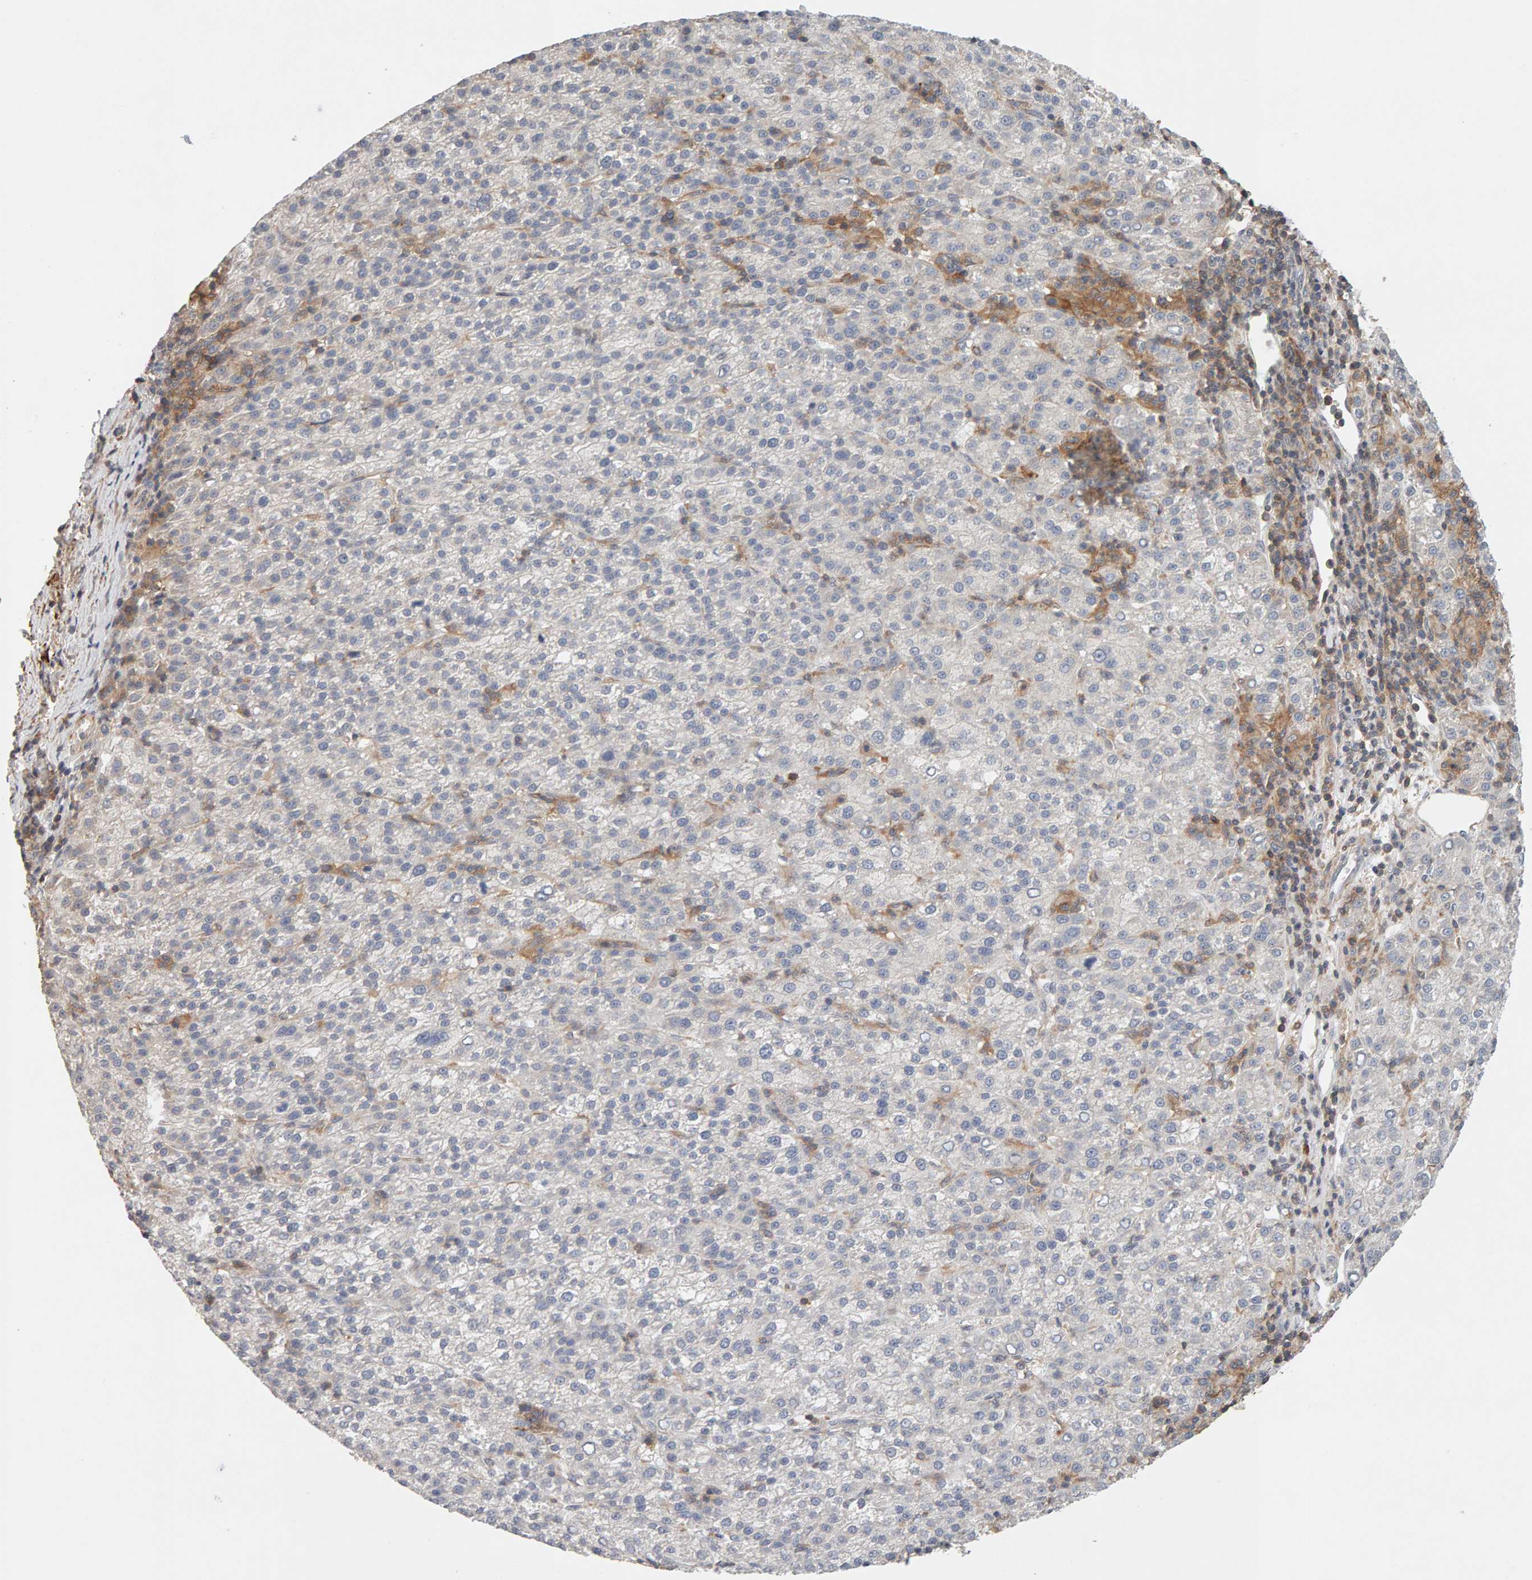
{"staining": {"intensity": "negative", "quantity": "none", "location": "none"}, "tissue": "liver cancer", "cell_type": "Tumor cells", "image_type": "cancer", "snomed": [{"axis": "morphology", "description": "Carcinoma, Hepatocellular, NOS"}, {"axis": "topography", "description": "Liver"}], "caption": "Tumor cells are negative for protein expression in human hepatocellular carcinoma (liver). (Brightfield microscopy of DAB immunohistochemistry (IHC) at high magnification).", "gene": "NUDCD1", "patient": {"sex": "female", "age": 58}}